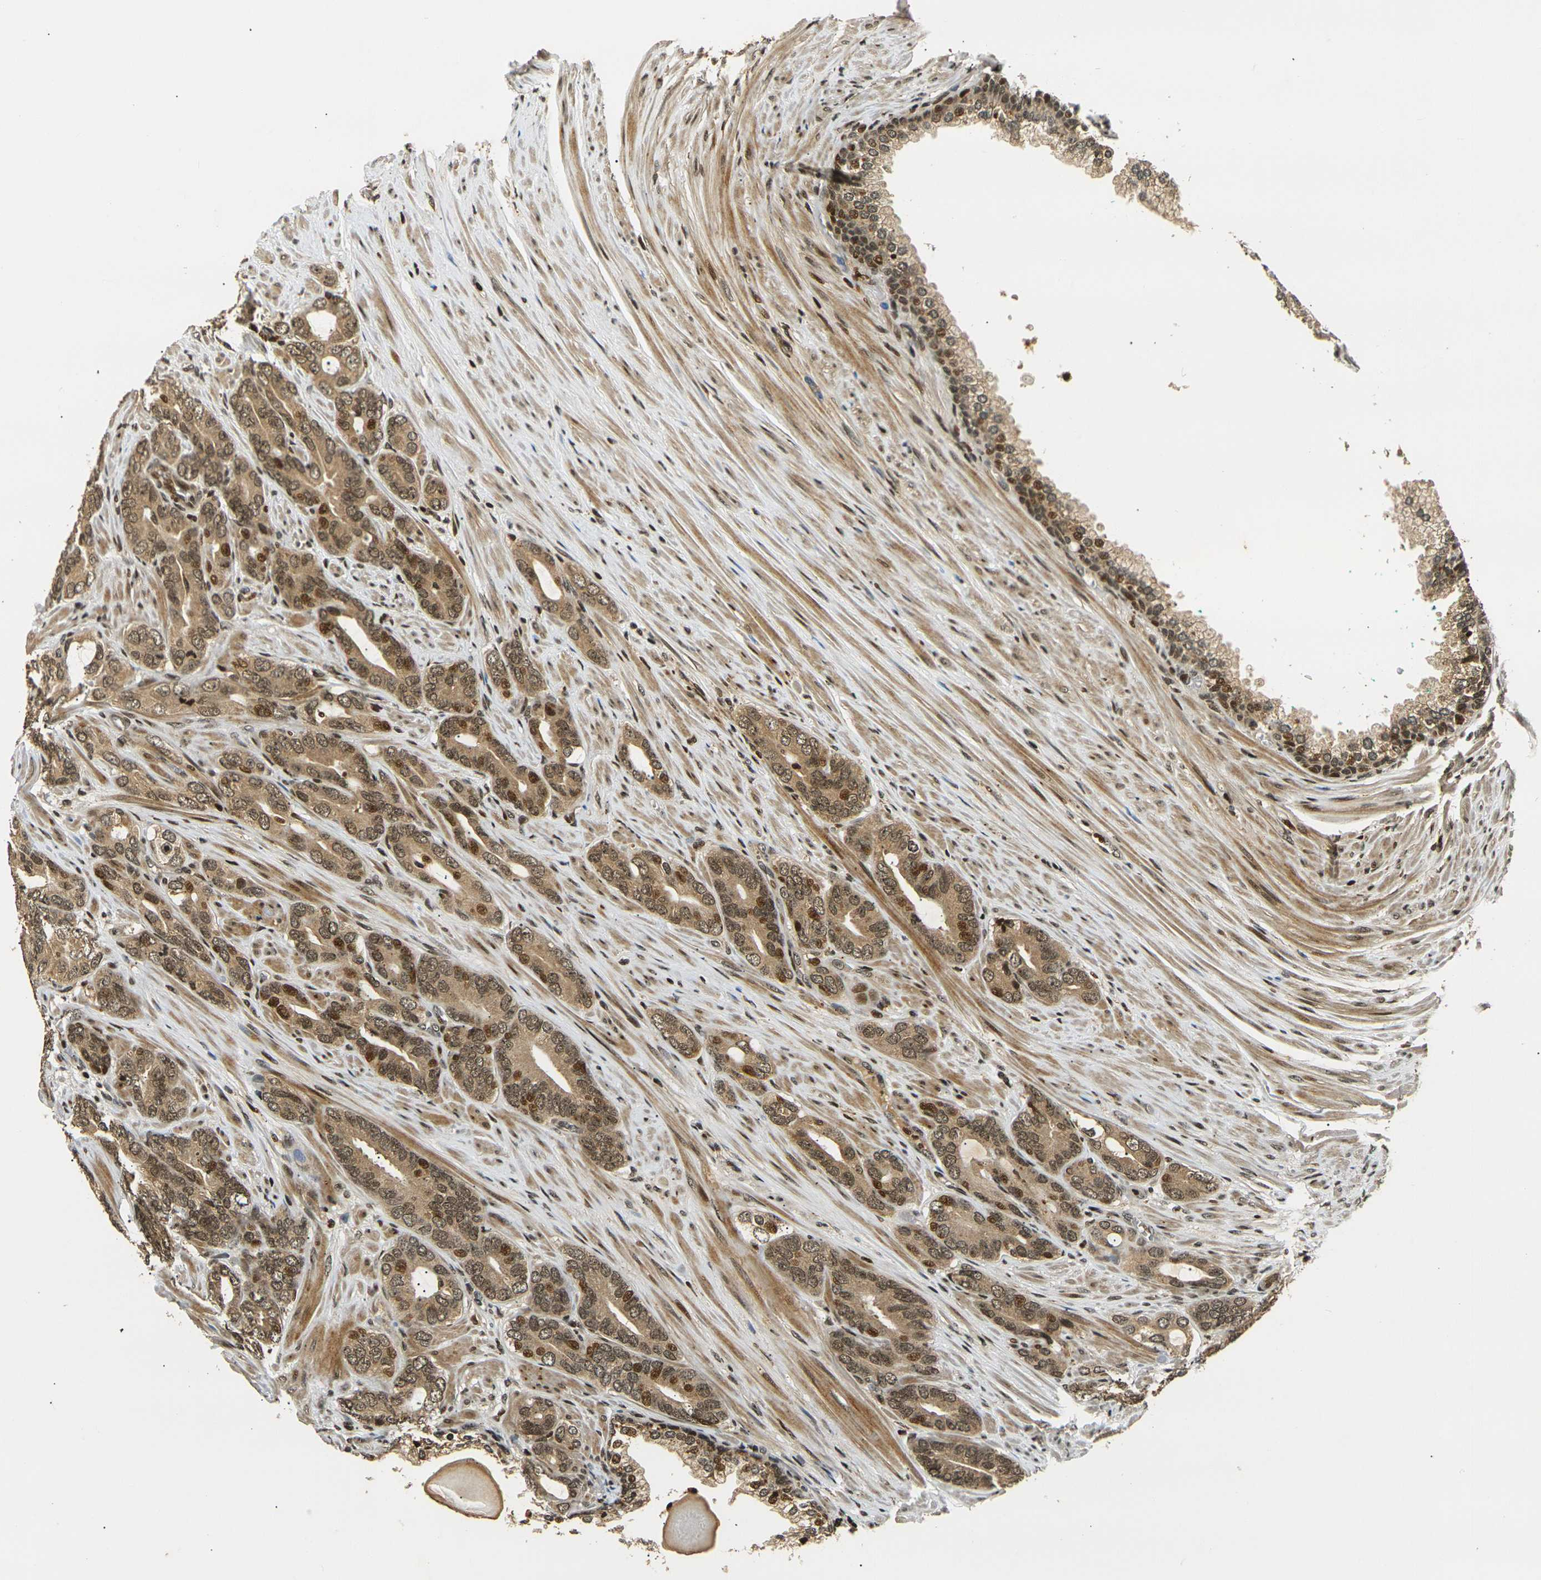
{"staining": {"intensity": "moderate", "quantity": ">75%", "location": "cytoplasmic/membranous,nuclear"}, "tissue": "prostate cancer", "cell_type": "Tumor cells", "image_type": "cancer", "snomed": [{"axis": "morphology", "description": "Adenocarcinoma, Low grade"}, {"axis": "topography", "description": "Prostate"}], "caption": "Protein analysis of adenocarcinoma (low-grade) (prostate) tissue displays moderate cytoplasmic/membranous and nuclear positivity in about >75% of tumor cells.", "gene": "ACTL6A", "patient": {"sex": "male", "age": 63}}